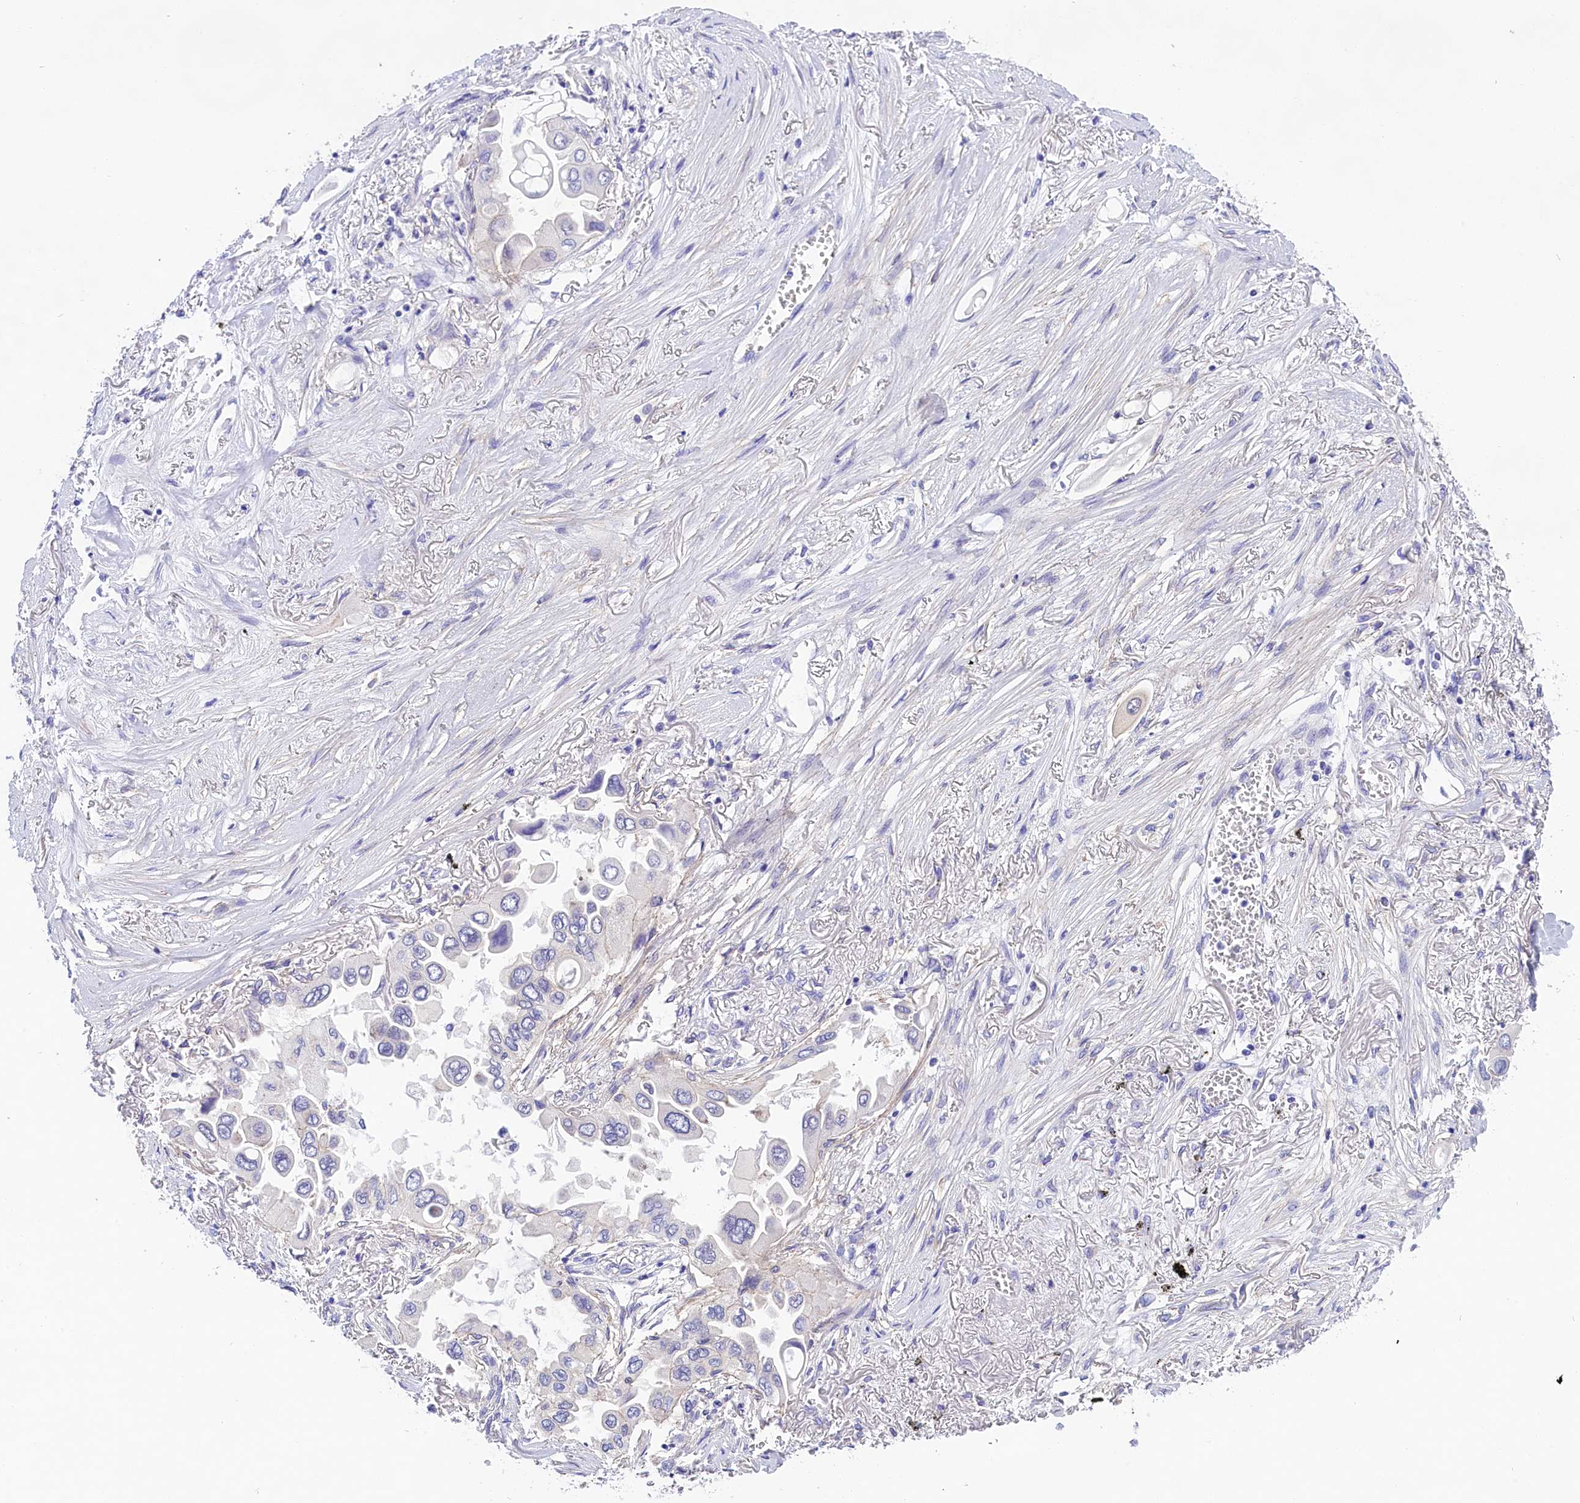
{"staining": {"intensity": "negative", "quantity": "none", "location": "none"}, "tissue": "lung cancer", "cell_type": "Tumor cells", "image_type": "cancer", "snomed": [{"axis": "morphology", "description": "Adenocarcinoma, NOS"}, {"axis": "topography", "description": "Lung"}], "caption": "This is a photomicrograph of immunohistochemistry (IHC) staining of lung cancer, which shows no expression in tumor cells.", "gene": "PPP1R13L", "patient": {"sex": "female", "age": 76}}